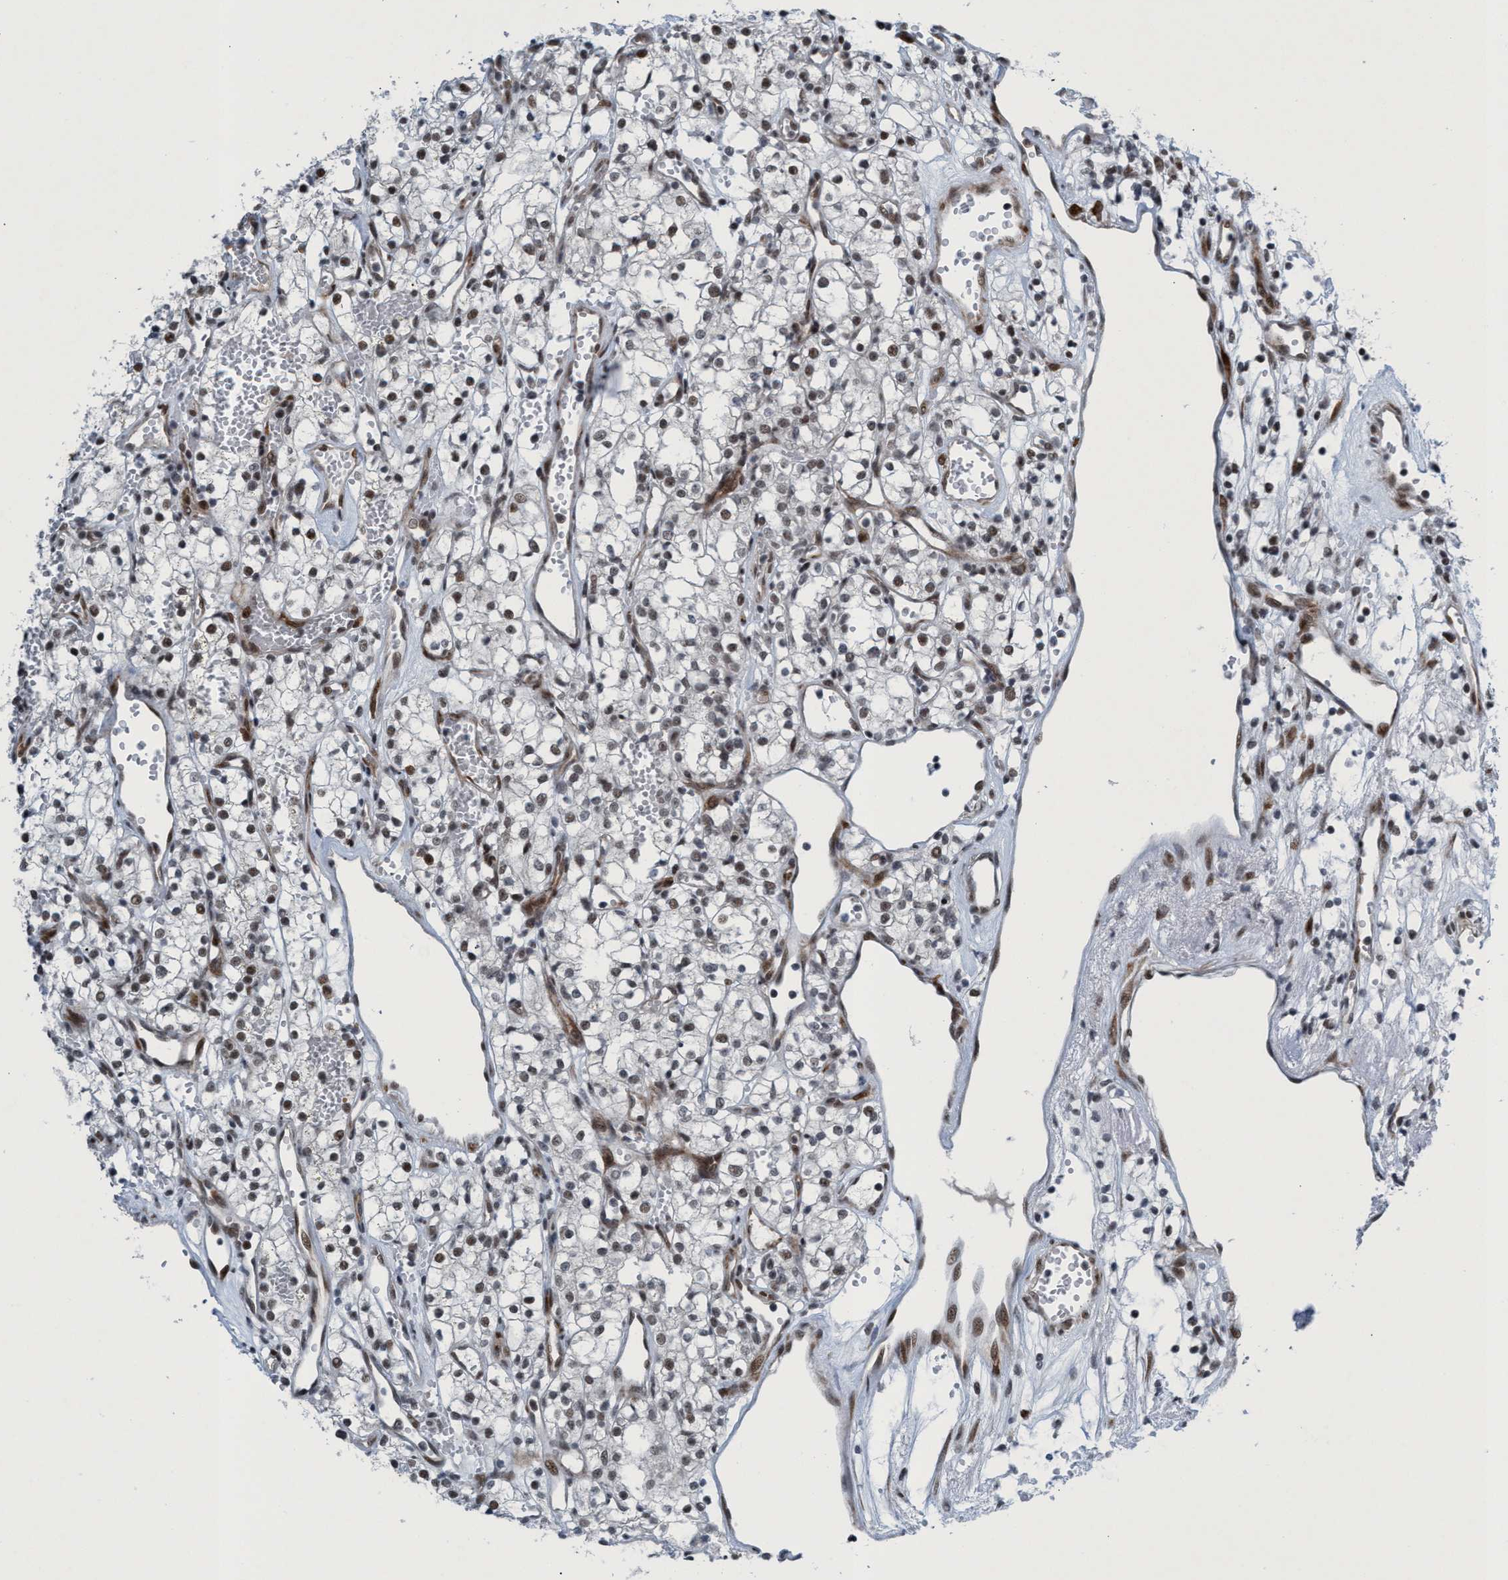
{"staining": {"intensity": "moderate", "quantity": ">75%", "location": "nuclear"}, "tissue": "renal cancer", "cell_type": "Tumor cells", "image_type": "cancer", "snomed": [{"axis": "morphology", "description": "Adenocarcinoma, NOS"}, {"axis": "topography", "description": "Kidney"}], "caption": "Protein expression analysis of human renal cancer (adenocarcinoma) reveals moderate nuclear staining in about >75% of tumor cells.", "gene": "CWC27", "patient": {"sex": "male", "age": 59}}